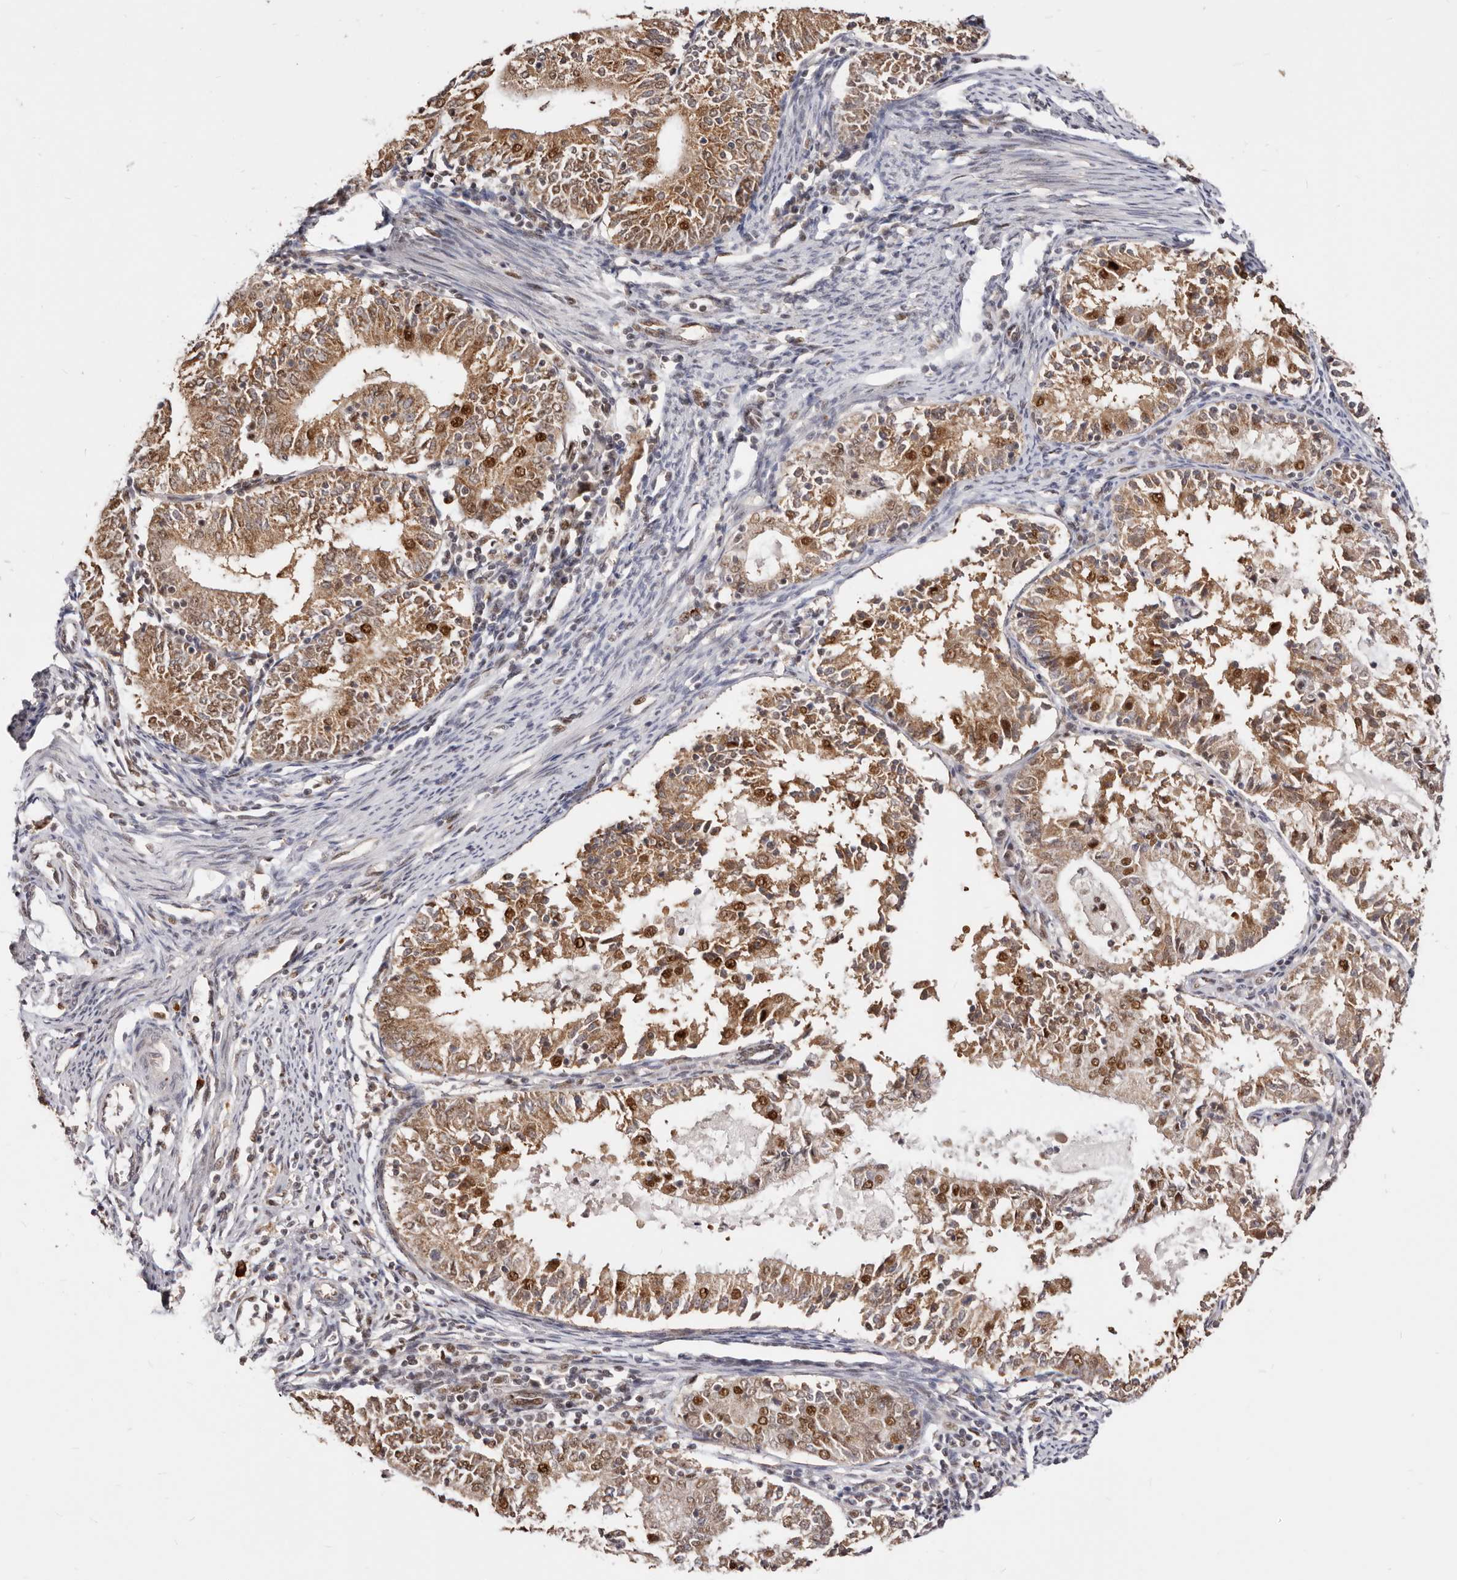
{"staining": {"intensity": "strong", "quantity": ">75%", "location": "cytoplasmic/membranous,nuclear"}, "tissue": "endometrial cancer", "cell_type": "Tumor cells", "image_type": "cancer", "snomed": [{"axis": "morphology", "description": "Adenocarcinoma, NOS"}, {"axis": "topography", "description": "Endometrium"}], "caption": "Tumor cells reveal high levels of strong cytoplasmic/membranous and nuclear staining in about >75% of cells in human adenocarcinoma (endometrial).", "gene": "SEC14L1", "patient": {"sex": "female", "age": 57}}